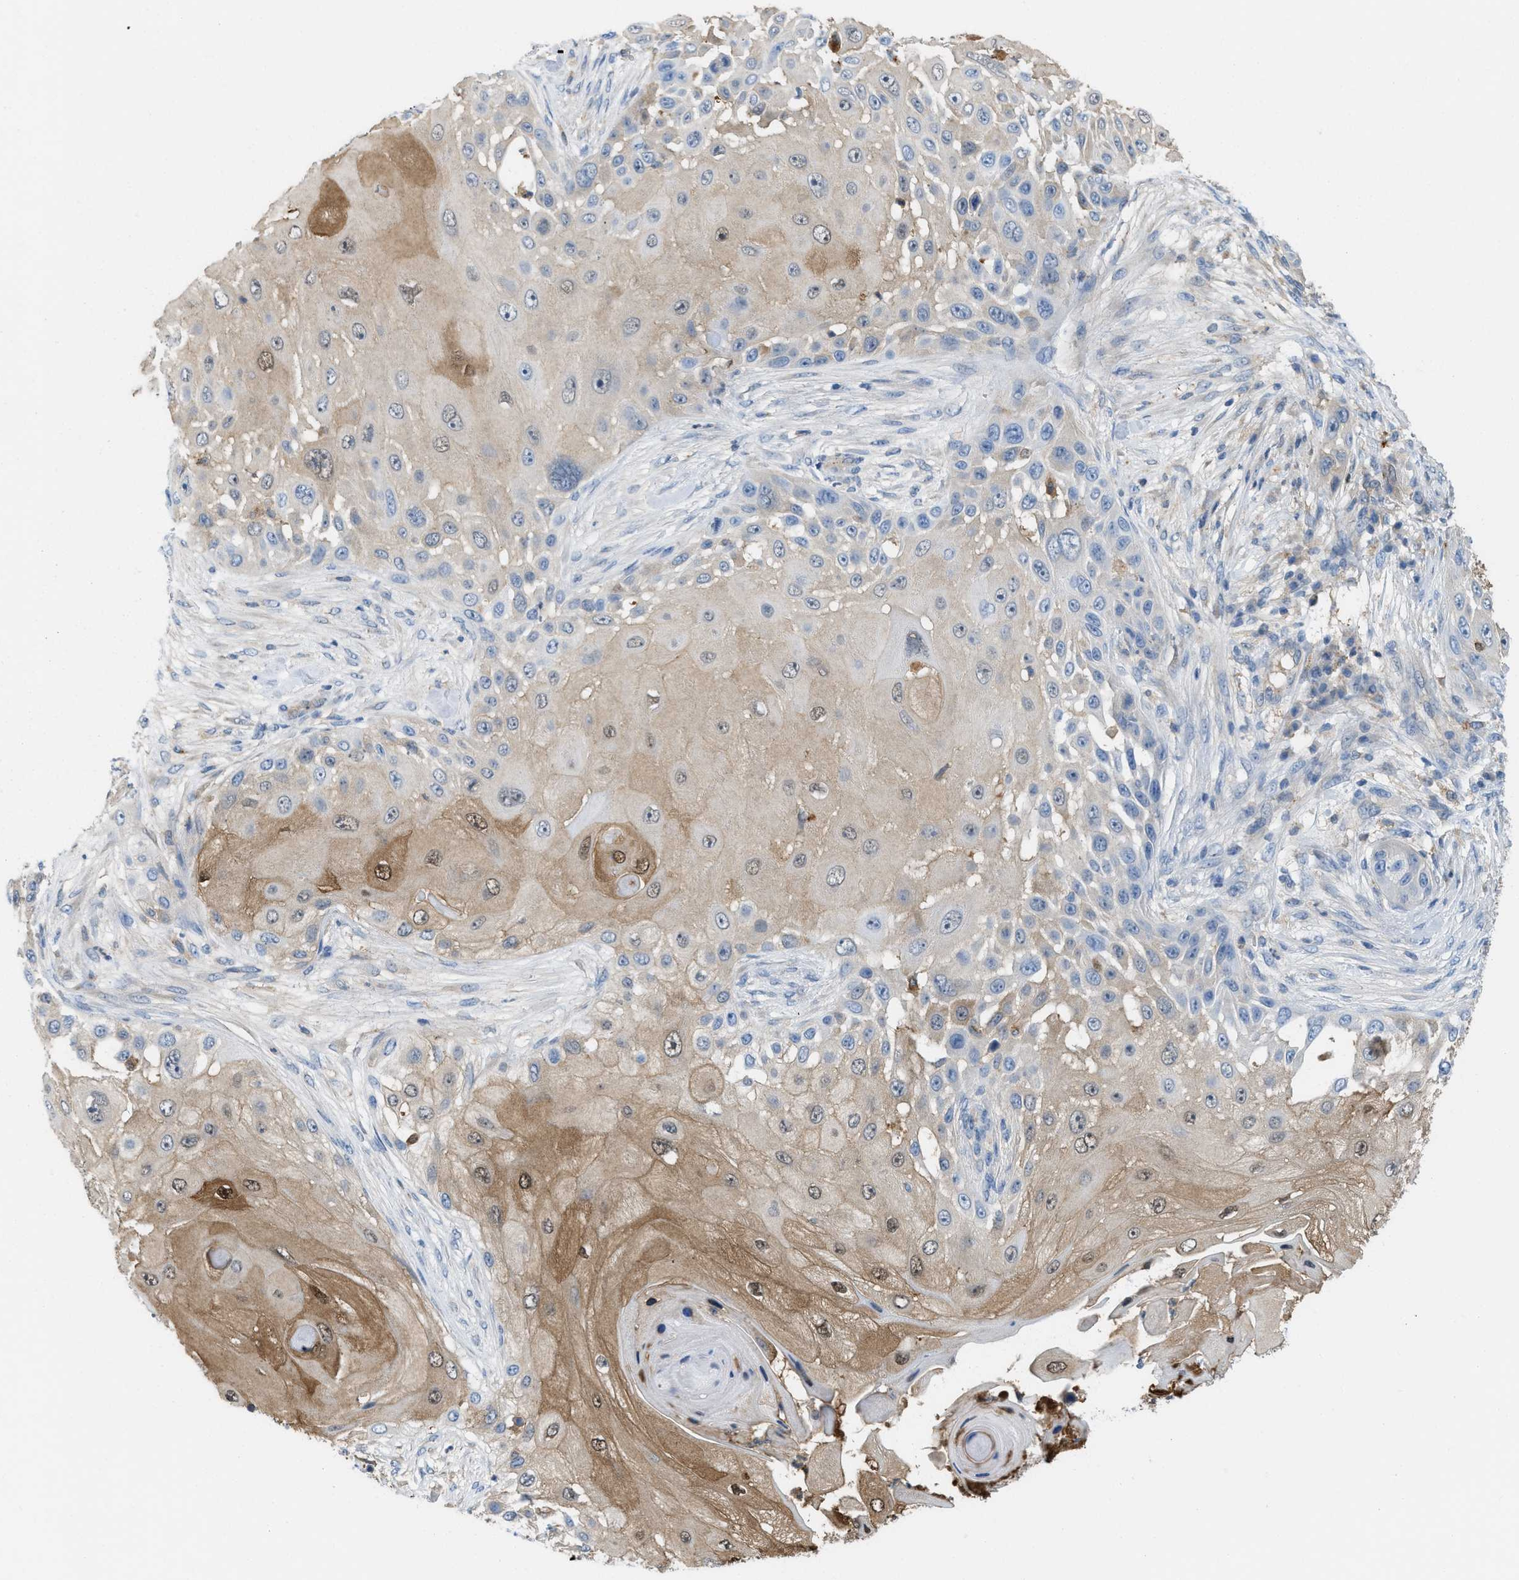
{"staining": {"intensity": "moderate", "quantity": "25%-75%", "location": "cytoplasmic/membranous,nuclear"}, "tissue": "skin cancer", "cell_type": "Tumor cells", "image_type": "cancer", "snomed": [{"axis": "morphology", "description": "Squamous cell carcinoma, NOS"}, {"axis": "topography", "description": "Skin"}], "caption": "Immunohistochemical staining of human skin cancer (squamous cell carcinoma) reveals medium levels of moderate cytoplasmic/membranous and nuclear protein staining in about 25%-75% of tumor cells.", "gene": "CSTB", "patient": {"sex": "female", "age": 44}}